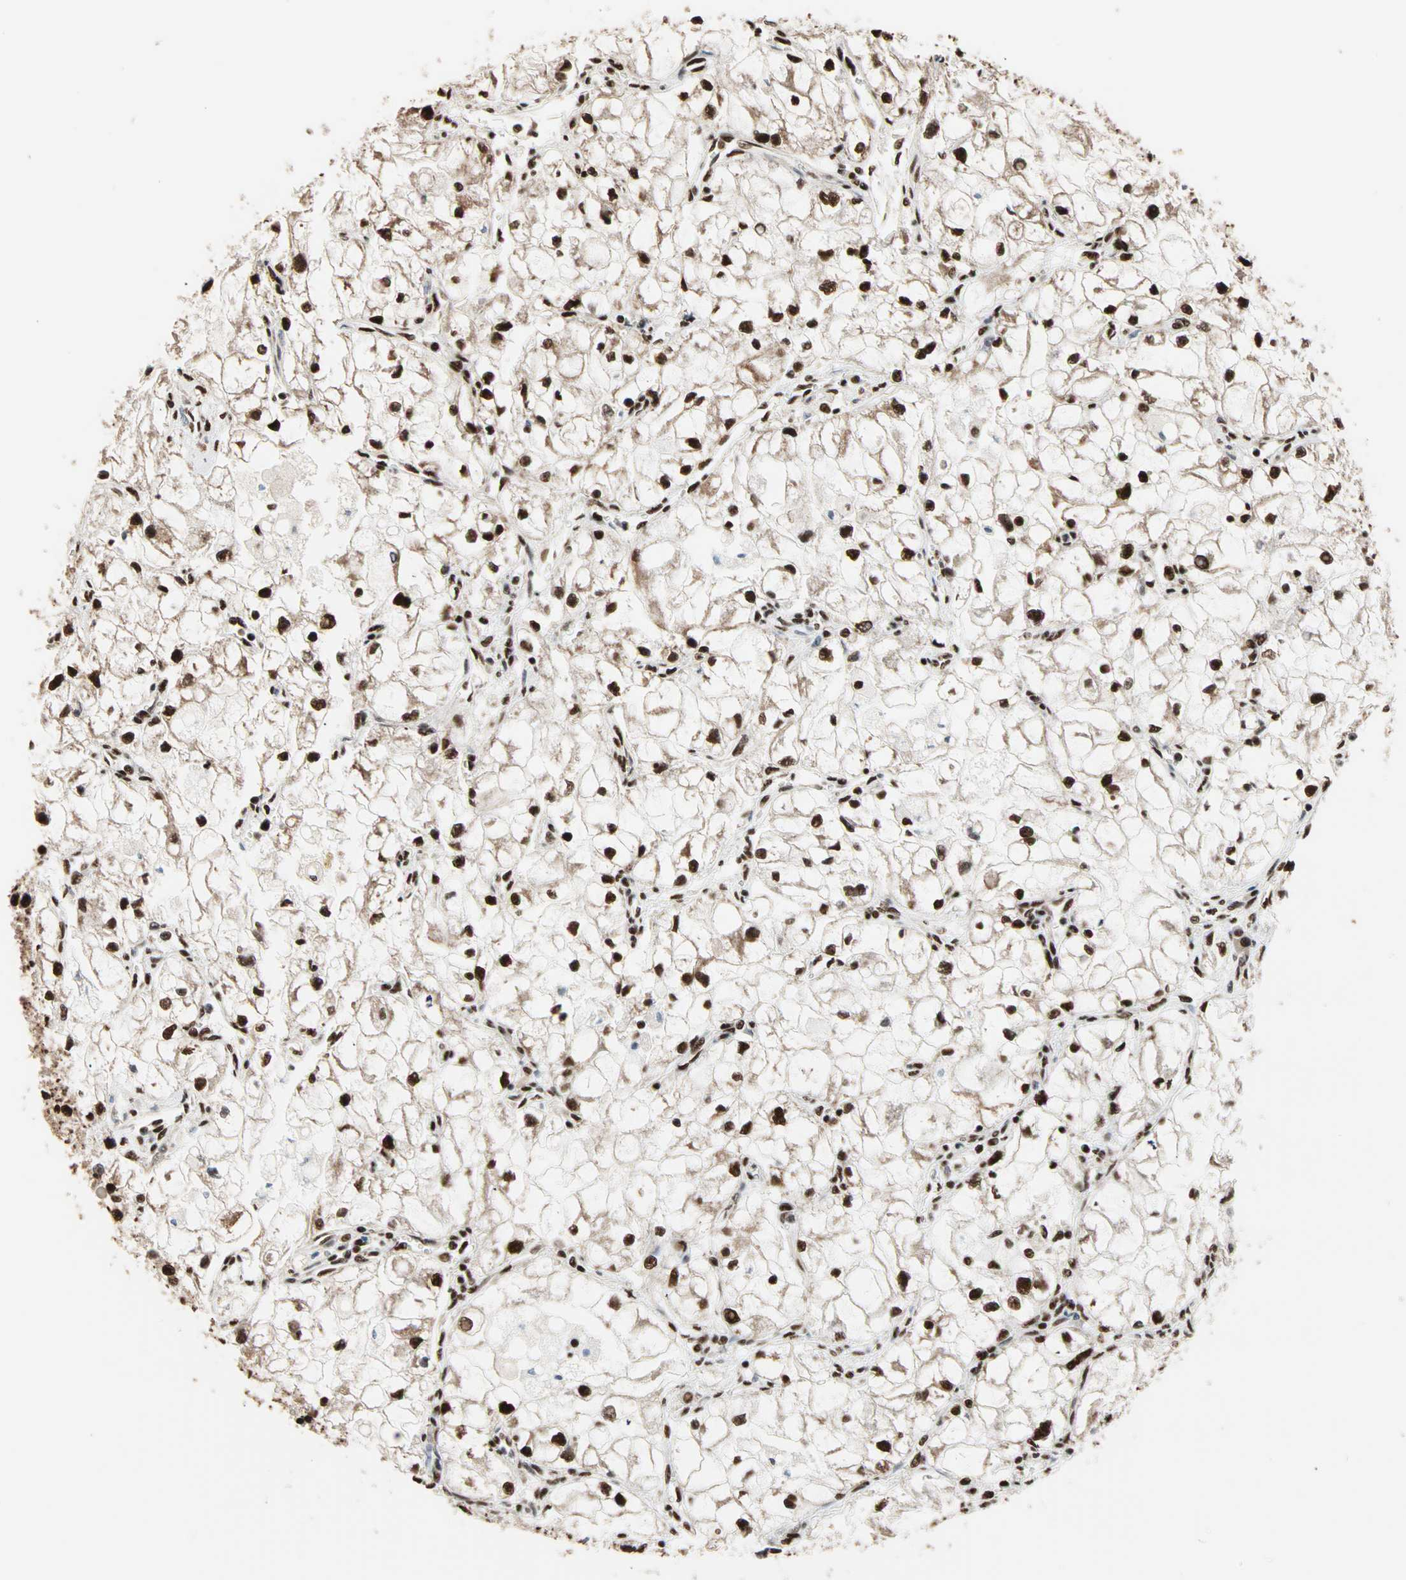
{"staining": {"intensity": "strong", "quantity": ">75%", "location": "nuclear"}, "tissue": "renal cancer", "cell_type": "Tumor cells", "image_type": "cancer", "snomed": [{"axis": "morphology", "description": "Adenocarcinoma, NOS"}, {"axis": "topography", "description": "Kidney"}], "caption": "Brown immunohistochemical staining in human adenocarcinoma (renal) displays strong nuclear staining in about >75% of tumor cells. The protein is stained brown, and the nuclei are stained in blue (DAB (3,3'-diaminobenzidine) IHC with brightfield microscopy, high magnification).", "gene": "ILF2", "patient": {"sex": "female", "age": 70}}